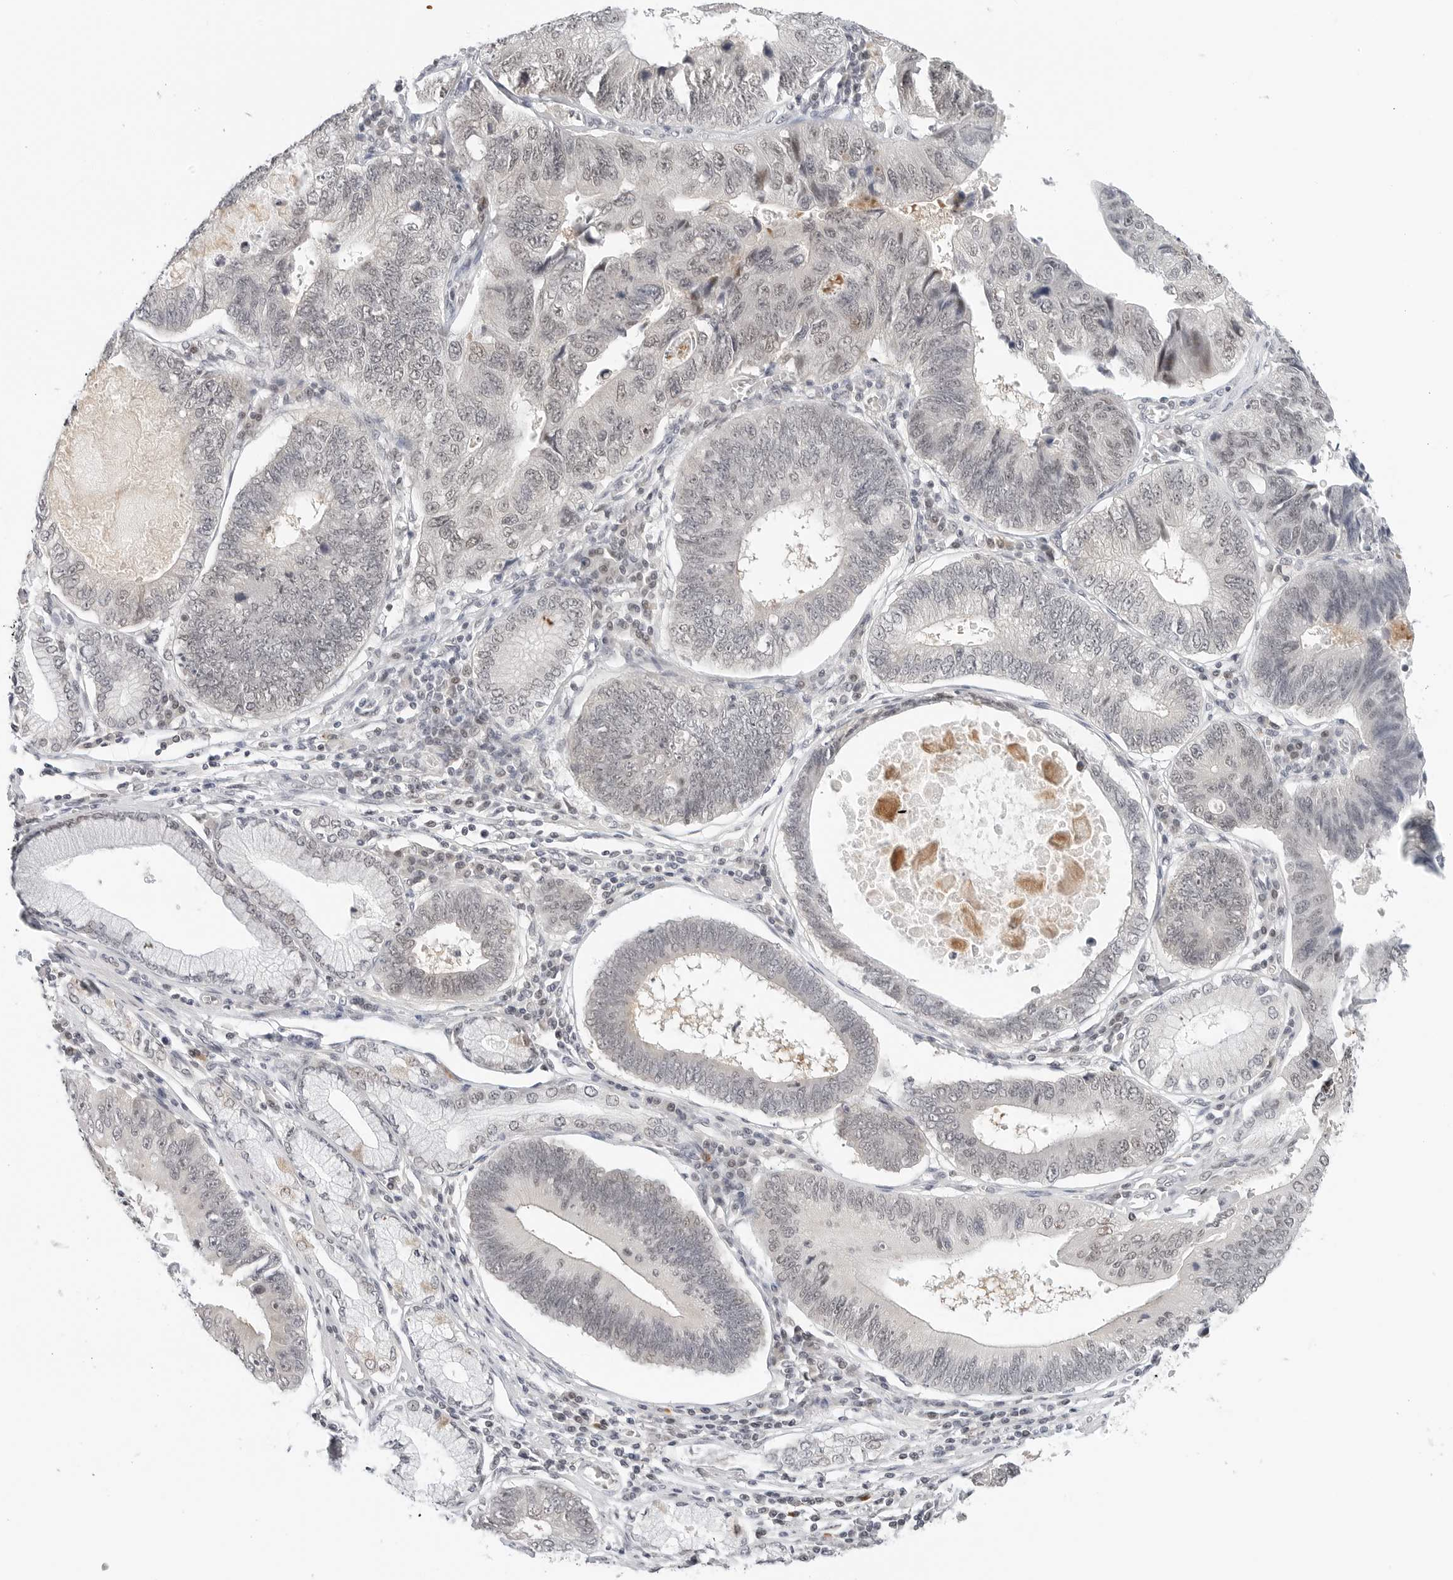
{"staining": {"intensity": "weak", "quantity": "<25%", "location": "nuclear"}, "tissue": "stomach cancer", "cell_type": "Tumor cells", "image_type": "cancer", "snomed": [{"axis": "morphology", "description": "Adenocarcinoma, NOS"}, {"axis": "topography", "description": "Stomach"}], "caption": "Immunohistochemistry micrograph of human stomach cancer stained for a protein (brown), which shows no expression in tumor cells. (Brightfield microscopy of DAB (3,3'-diaminobenzidine) immunohistochemistry at high magnification).", "gene": "TSEN2", "patient": {"sex": "male", "age": 59}}